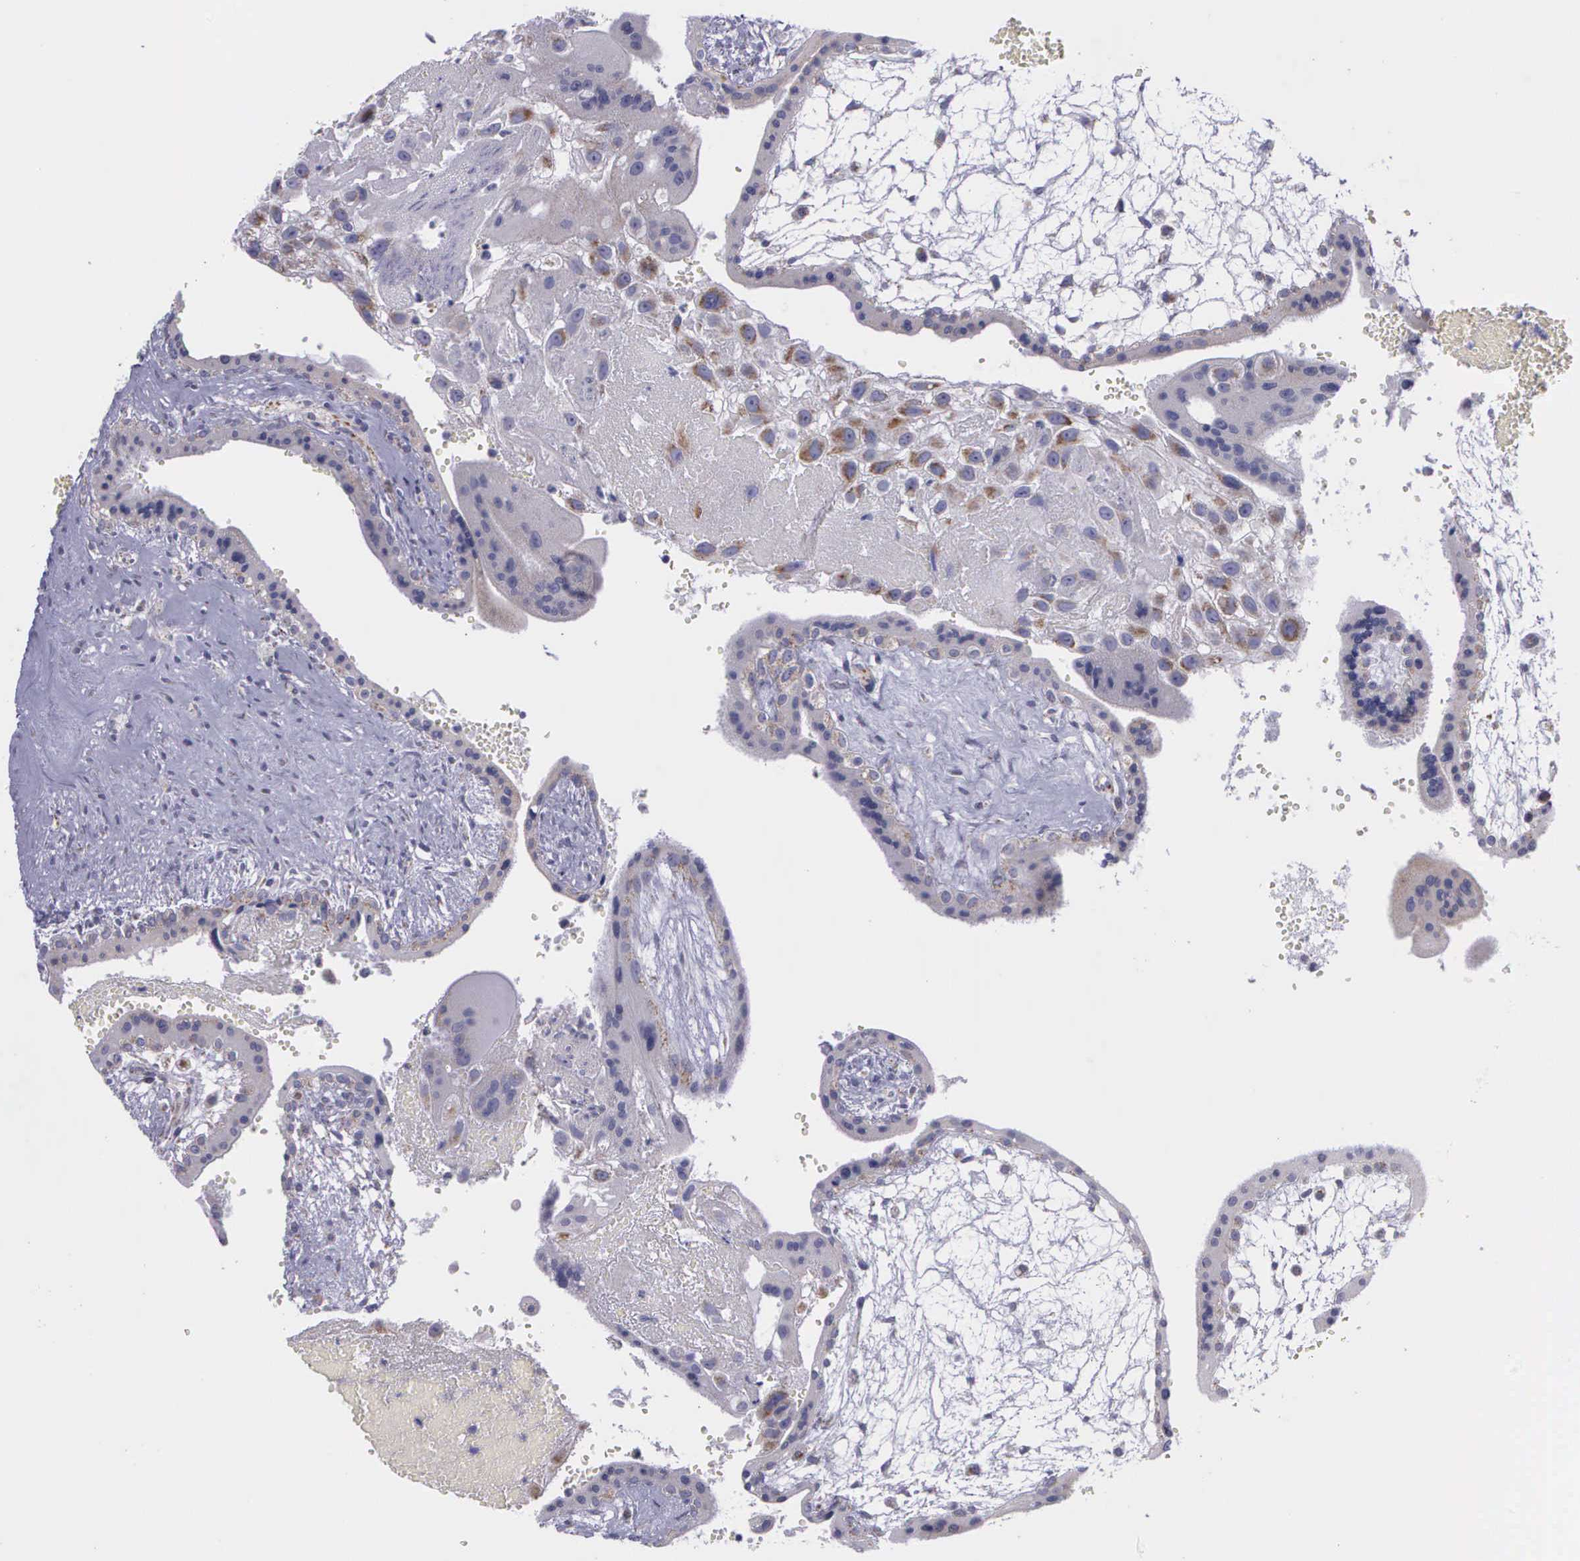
{"staining": {"intensity": "moderate", "quantity": "<25%", "location": "cytoplasmic/membranous"}, "tissue": "placenta", "cell_type": "Decidual cells", "image_type": "normal", "snomed": [{"axis": "morphology", "description": "Normal tissue, NOS"}, {"axis": "topography", "description": "Placenta"}], "caption": "About <25% of decidual cells in unremarkable human placenta reveal moderate cytoplasmic/membranous protein positivity as visualized by brown immunohistochemical staining.", "gene": "SYNJ2BP", "patient": {"sex": "female", "age": 30}}